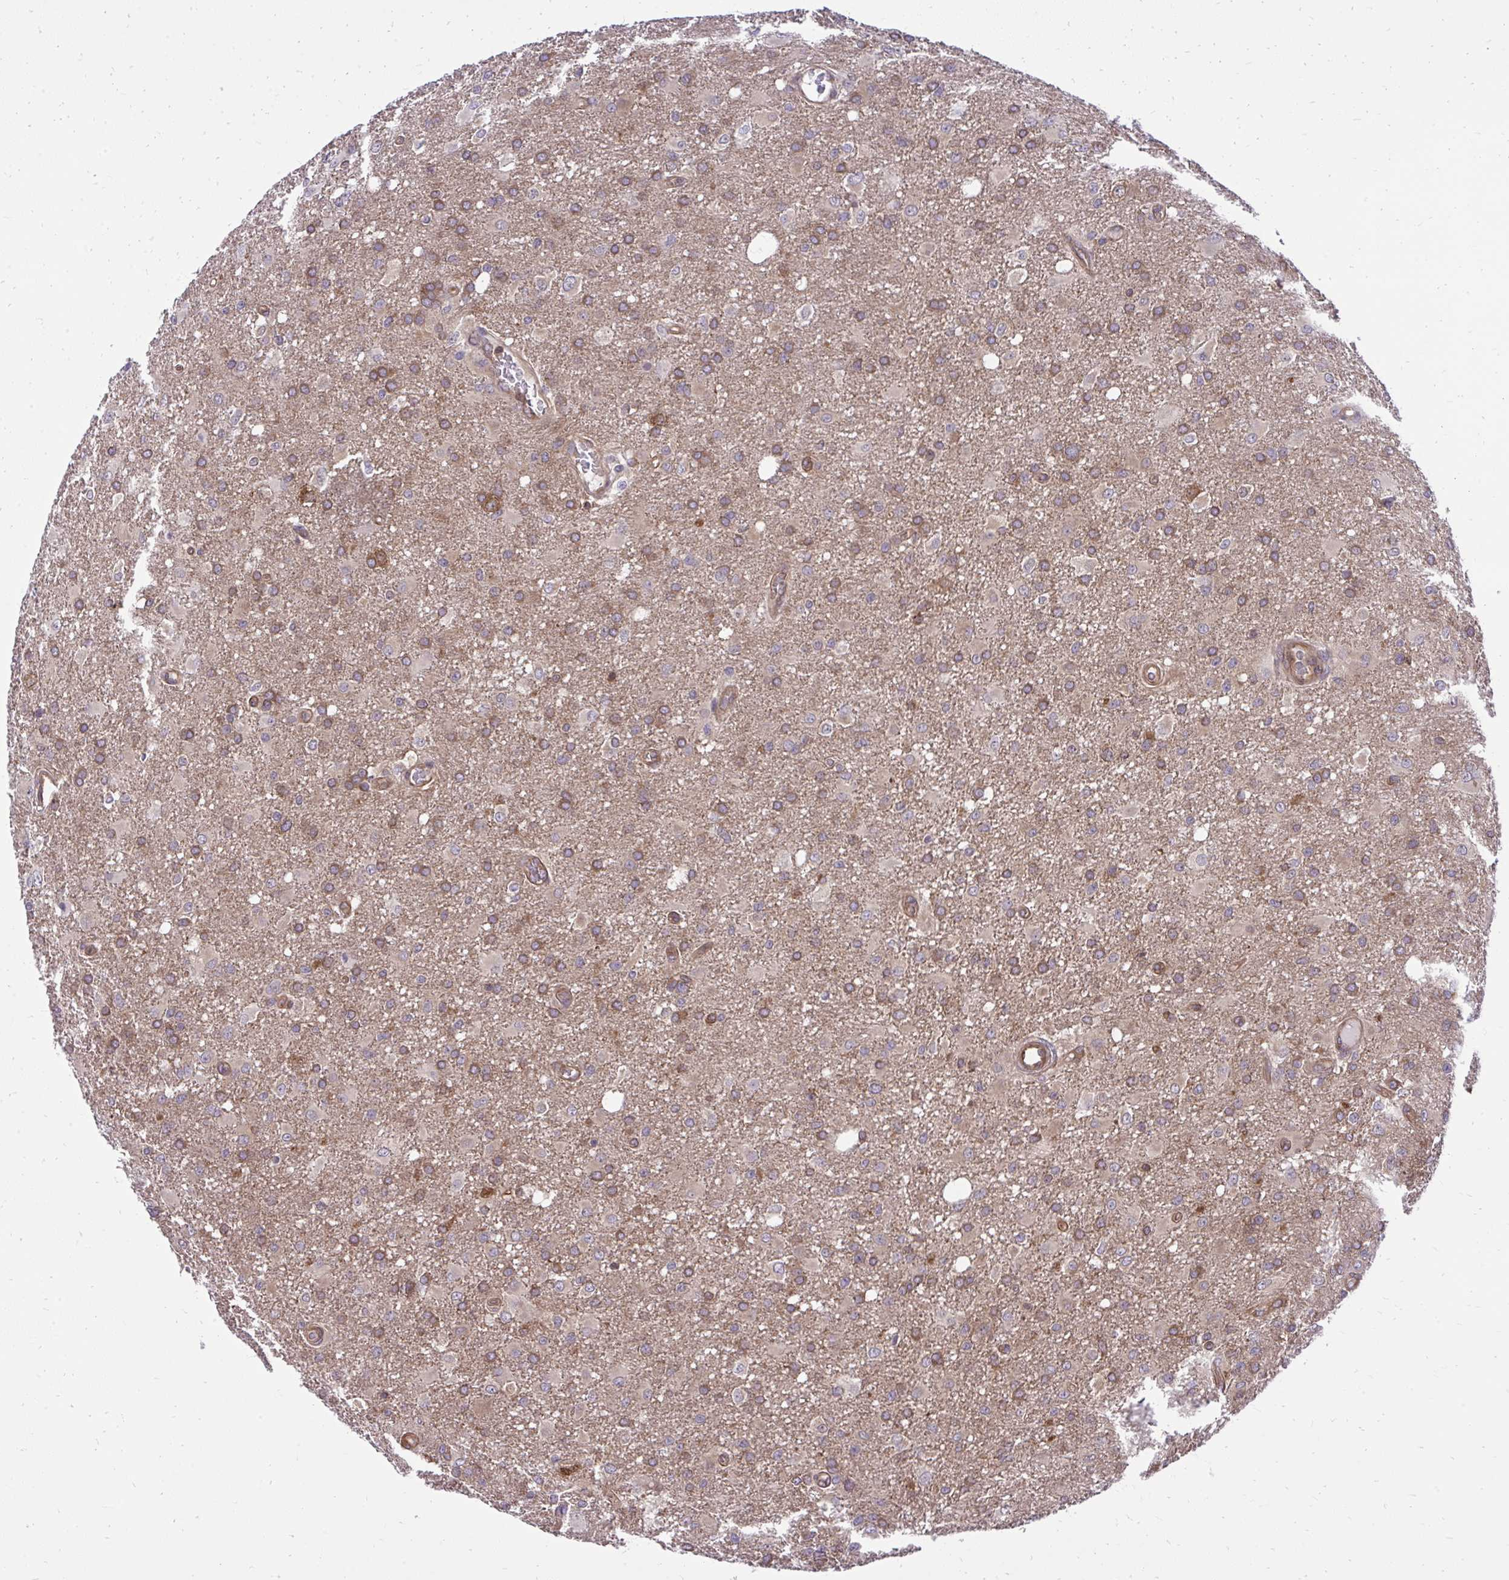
{"staining": {"intensity": "moderate", "quantity": "25%-75%", "location": "cytoplasmic/membranous"}, "tissue": "glioma", "cell_type": "Tumor cells", "image_type": "cancer", "snomed": [{"axis": "morphology", "description": "Glioma, malignant, High grade"}, {"axis": "topography", "description": "Brain"}], "caption": "Immunohistochemistry micrograph of neoplastic tissue: human malignant glioma (high-grade) stained using immunohistochemistry (IHC) demonstrates medium levels of moderate protein expression localized specifically in the cytoplasmic/membranous of tumor cells, appearing as a cytoplasmic/membranous brown color.", "gene": "PPP5C", "patient": {"sex": "male", "age": 53}}